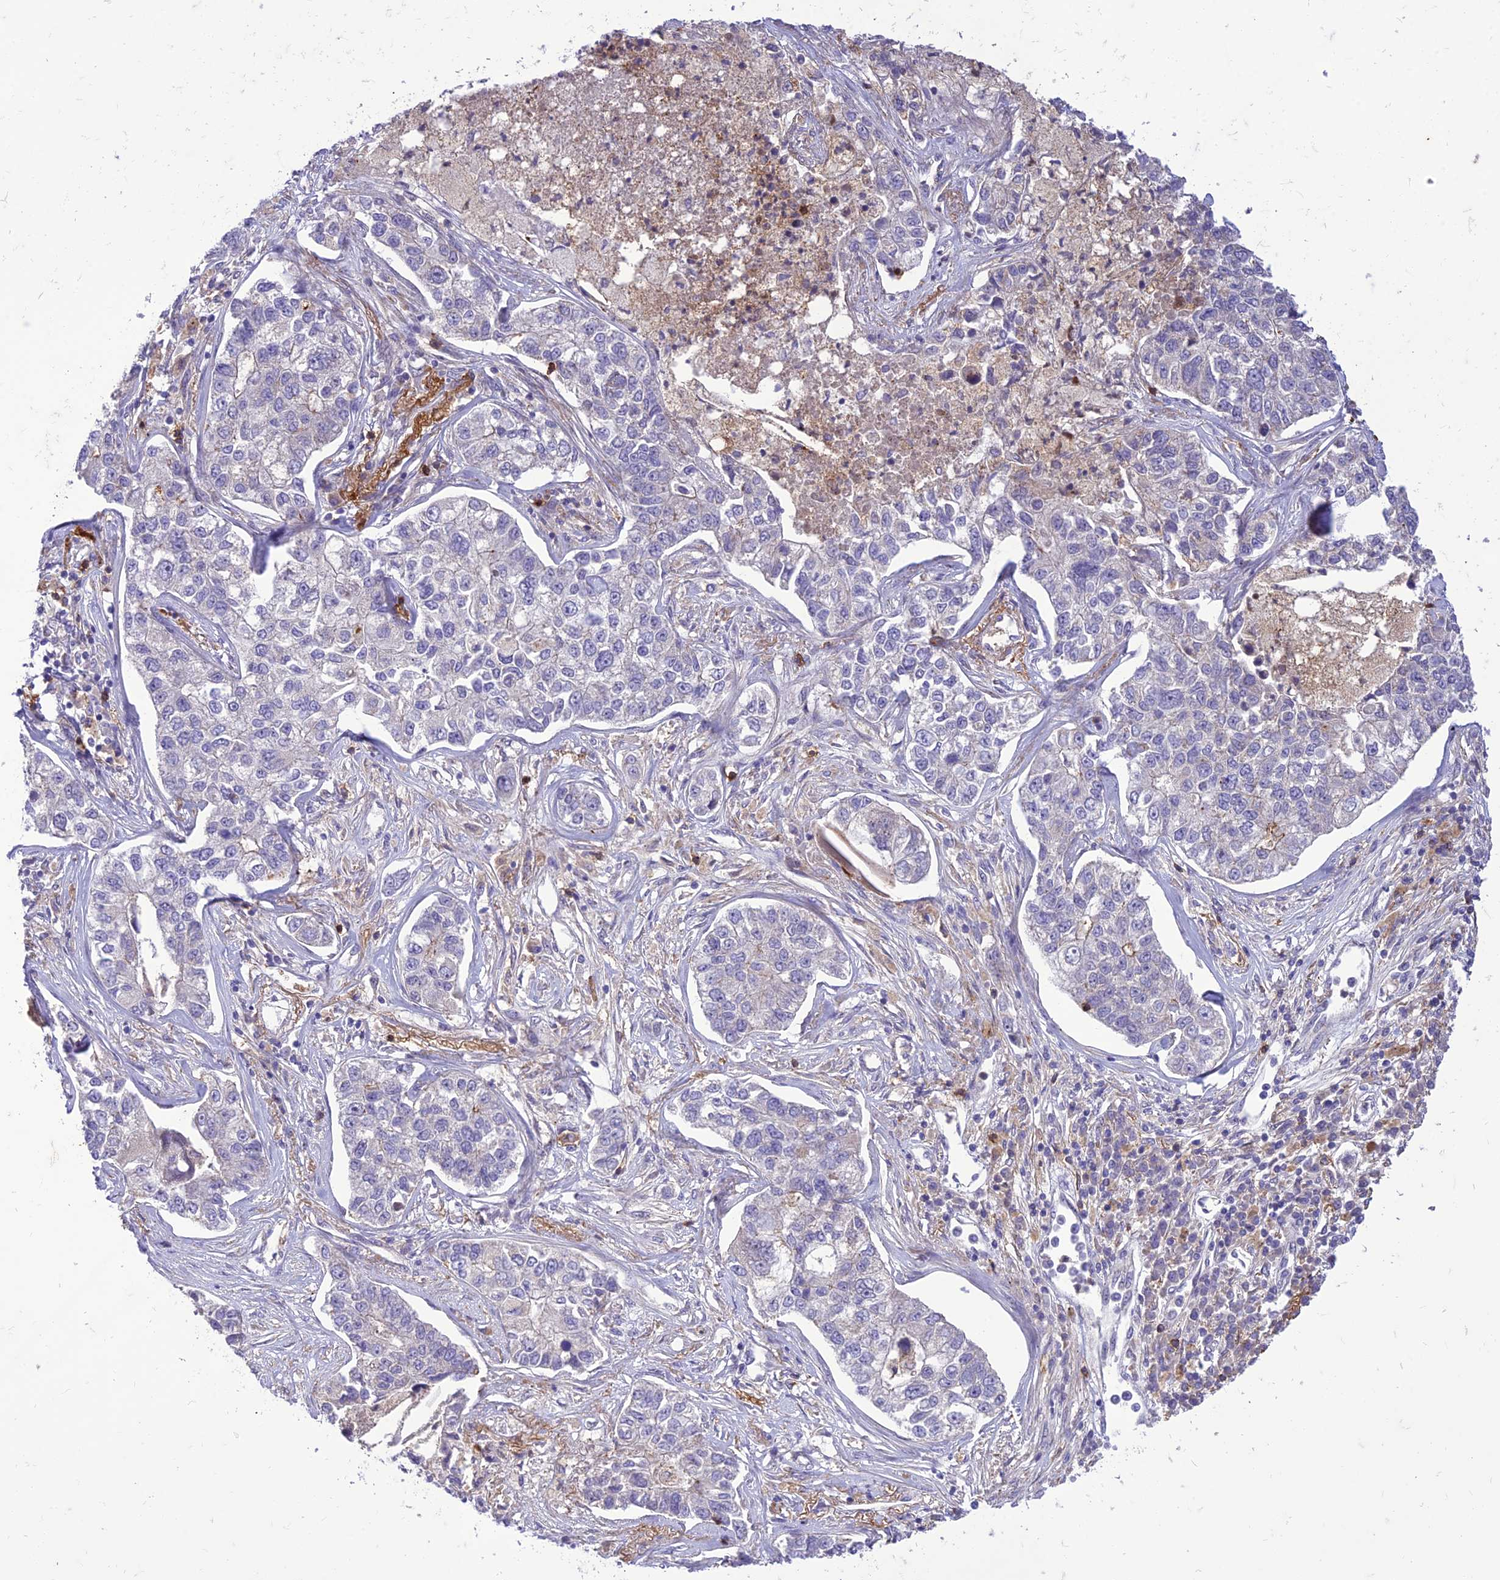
{"staining": {"intensity": "negative", "quantity": "none", "location": "none"}, "tissue": "lung cancer", "cell_type": "Tumor cells", "image_type": "cancer", "snomed": [{"axis": "morphology", "description": "Adenocarcinoma, NOS"}, {"axis": "topography", "description": "Lung"}], "caption": "A photomicrograph of human adenocarcinoma (lung) is negative for staining in tumor cells.", "gene": "ITGAE", "patient": {"sex": "male", "age": 49}}